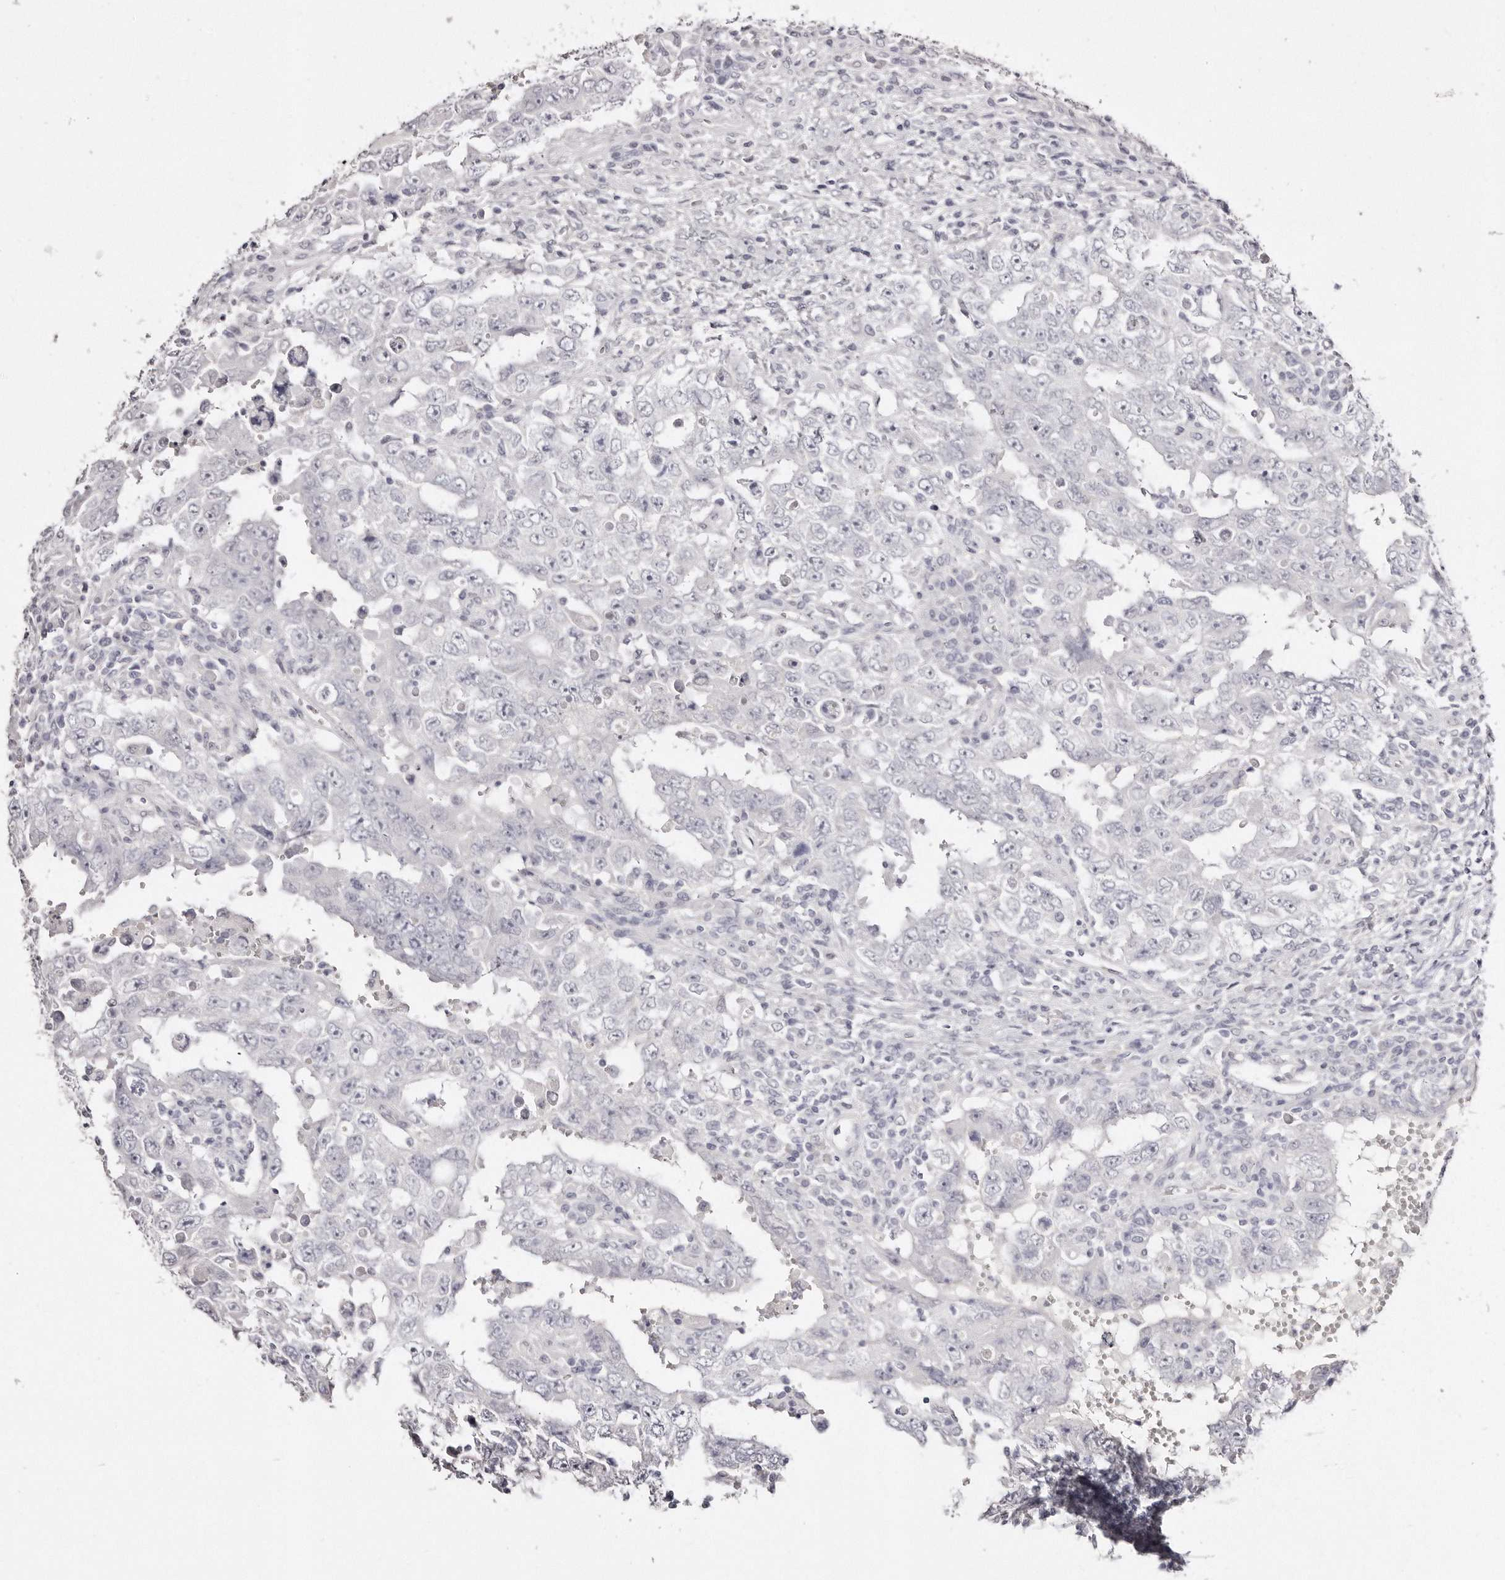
{"staining": {"intensity": "negative", "quantity": "none", "location": "none"}, "tissue": "testis cancer", "cell_type": "Tumor cells", "image_type": "cancer", "snomed": [{"axis": "morphology", "description": "Carcinoma, Embryonal, NOS"}, {"axis": "topography", "description": "Testis"}], "caption": "Tumor cells are negative for brown protein staining in testis cancer (embryonal carcinoma).", "gene": "AKNAD1", "patient": {"sex": "male", "age": 26}}